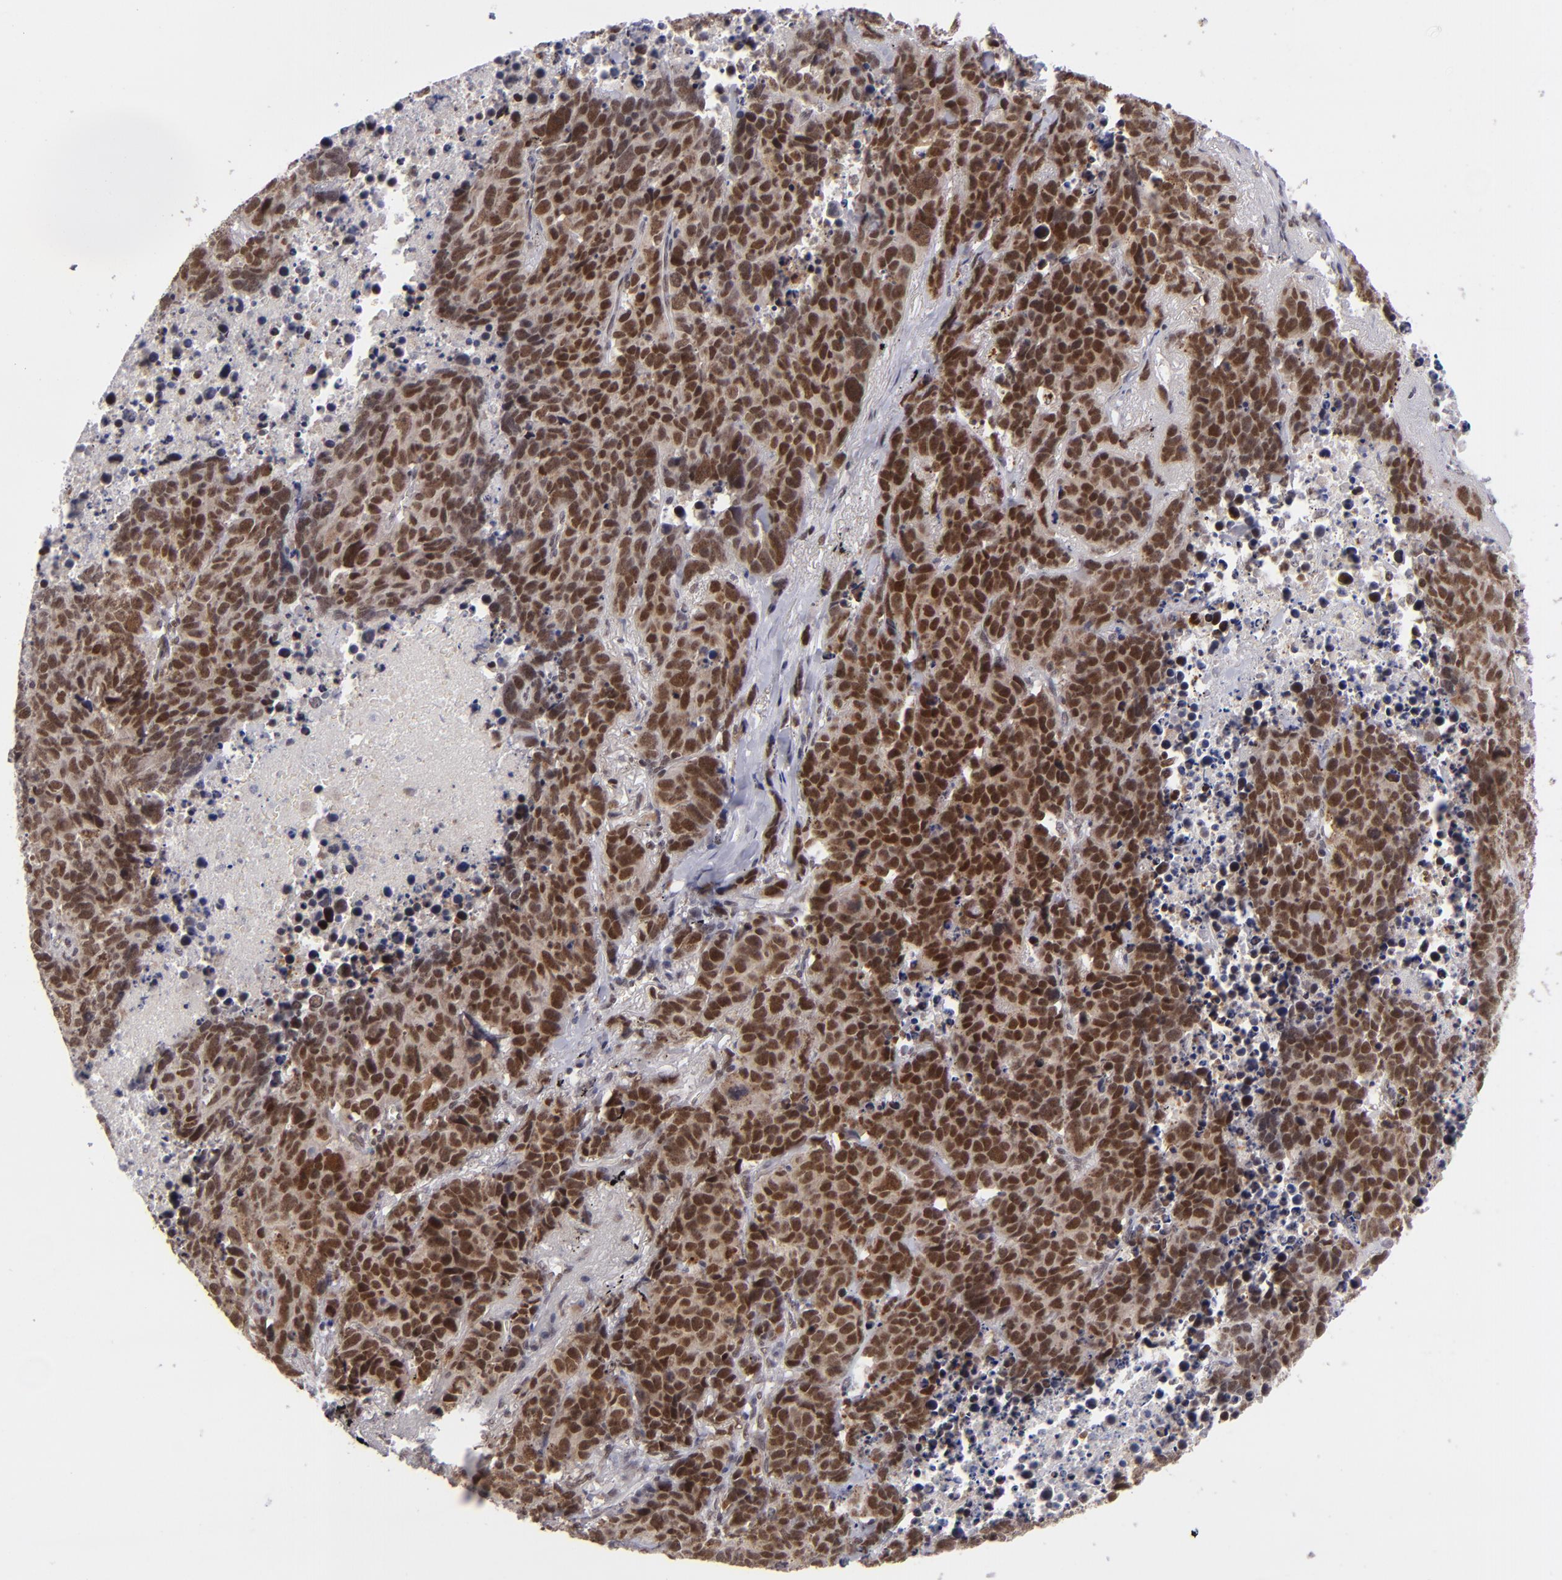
{"staining": {"intensity": "strong", "quantity": ">75%", "location": "nuclear"}, "tissue": "lung cancer", "cell_type": "Tumor cells", "image_type": "cancer", "snomed": [{"axis": "morphology", "description": "Carcinoid, malignant, NOS"}, {"axis": "topography", "description": "Lung"}], "caption": "Lung cancer stained with DAB immunohistochemistry demonstrates high levels of strong nuclear staining in approximately >75% of tumor cells.", "gene": "MLLT3", "patient": {"sex": "male", "age": 60}}